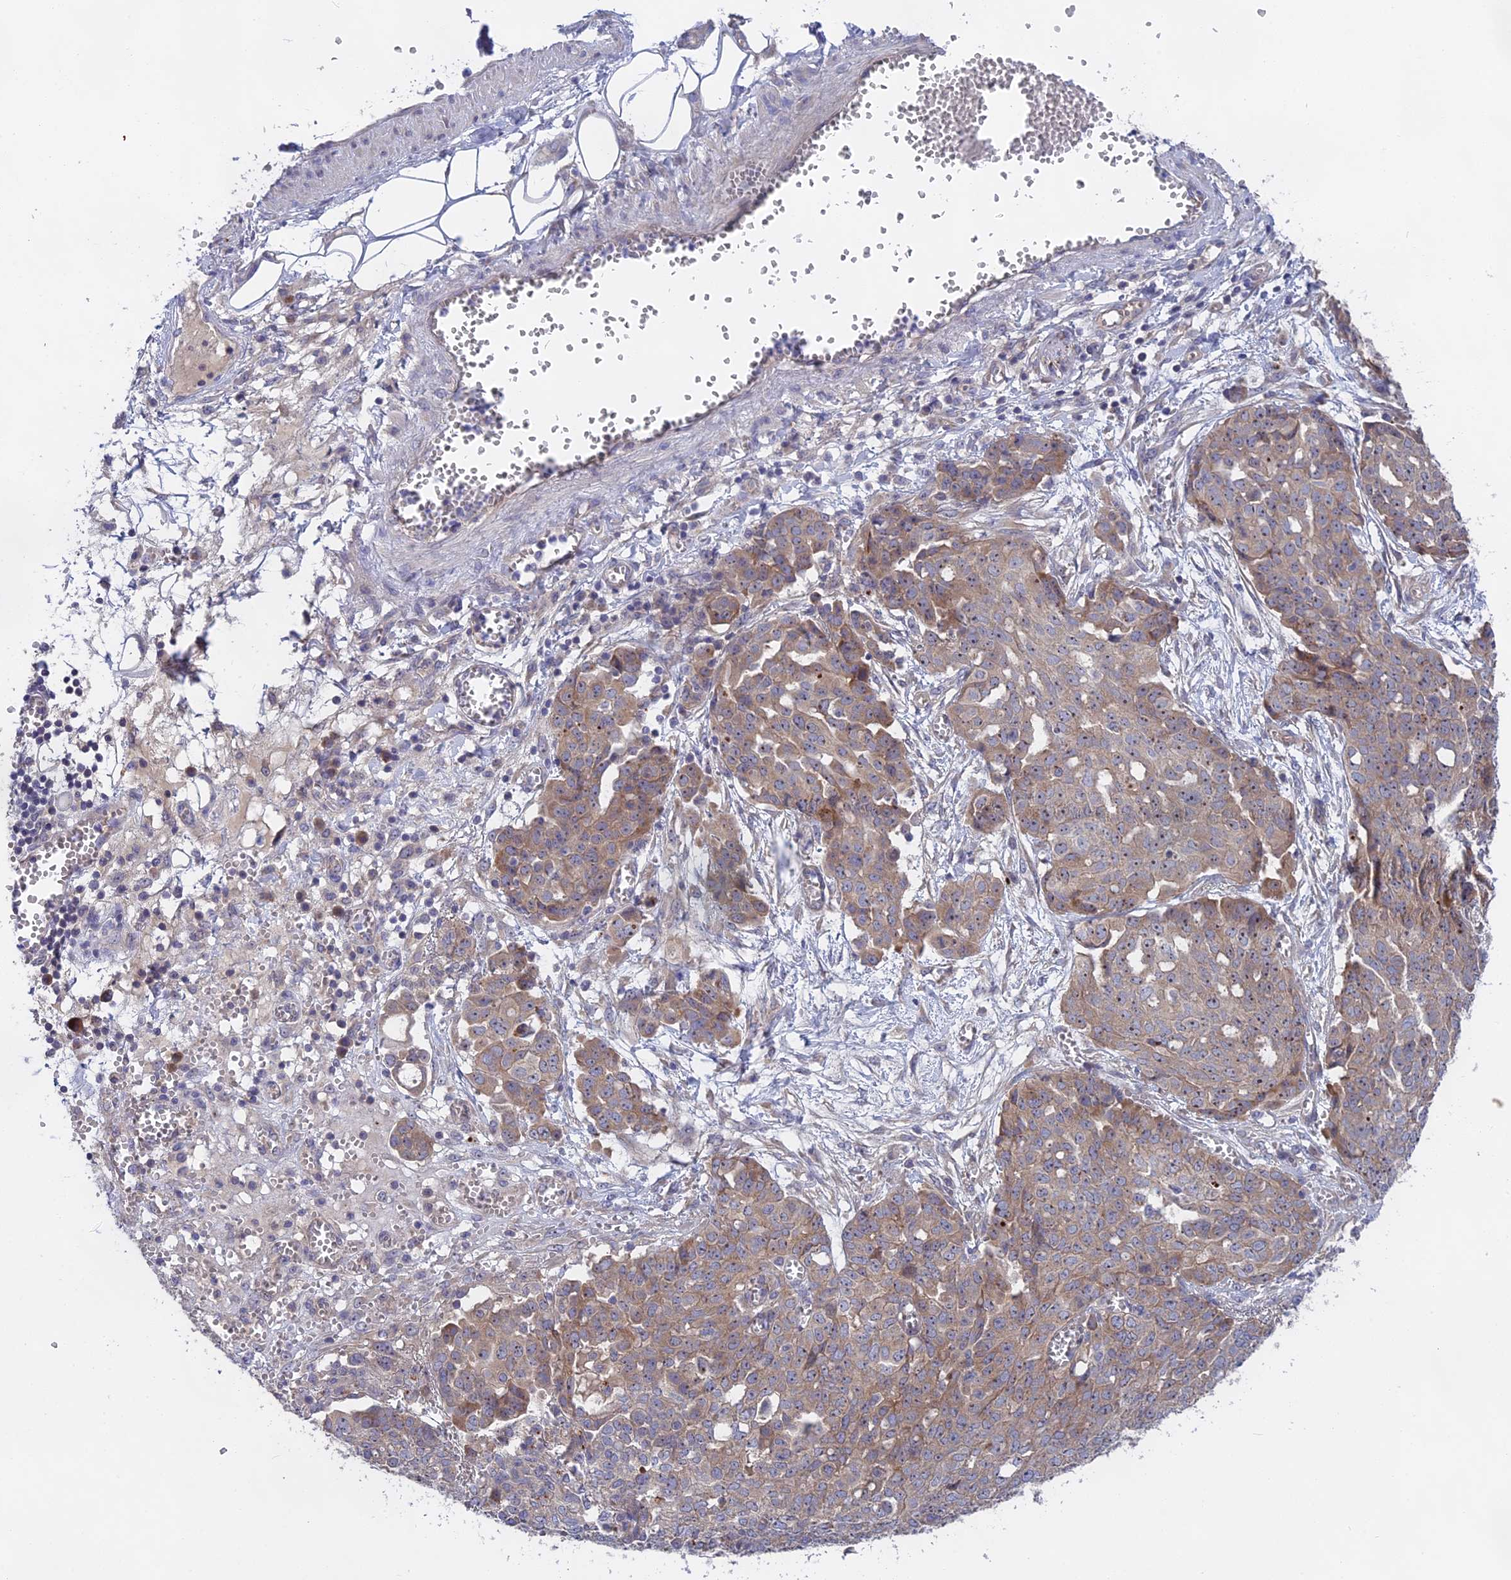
{"staining": {"intensity": "moderate", "quantity": "25%-75%", "location": "cytoplasmic/membranous"}, "tissue": "ovarian cancer", "cell_type": "Tumor cells", "image_type": "cancer", "snomed": [{"axis": "morphology", "description": "Cystadenocarcinoma, serous, NOS"}, {"axis": "topography", "description": "Soft tissue"}, {"axis": "topography", "description": "Ovary"}], "caption": "The micrograph shows staining of ovarian cancer (serous cystadenocarcinoma), revealing moderate cytoplasmic/membranous protein staining (brown color) within tumor cells. Ihc stains the protein in brown and the nuclei are stained blue.", "gene": "TENT4B", "patient": {"sex": "female", "age": 57}}